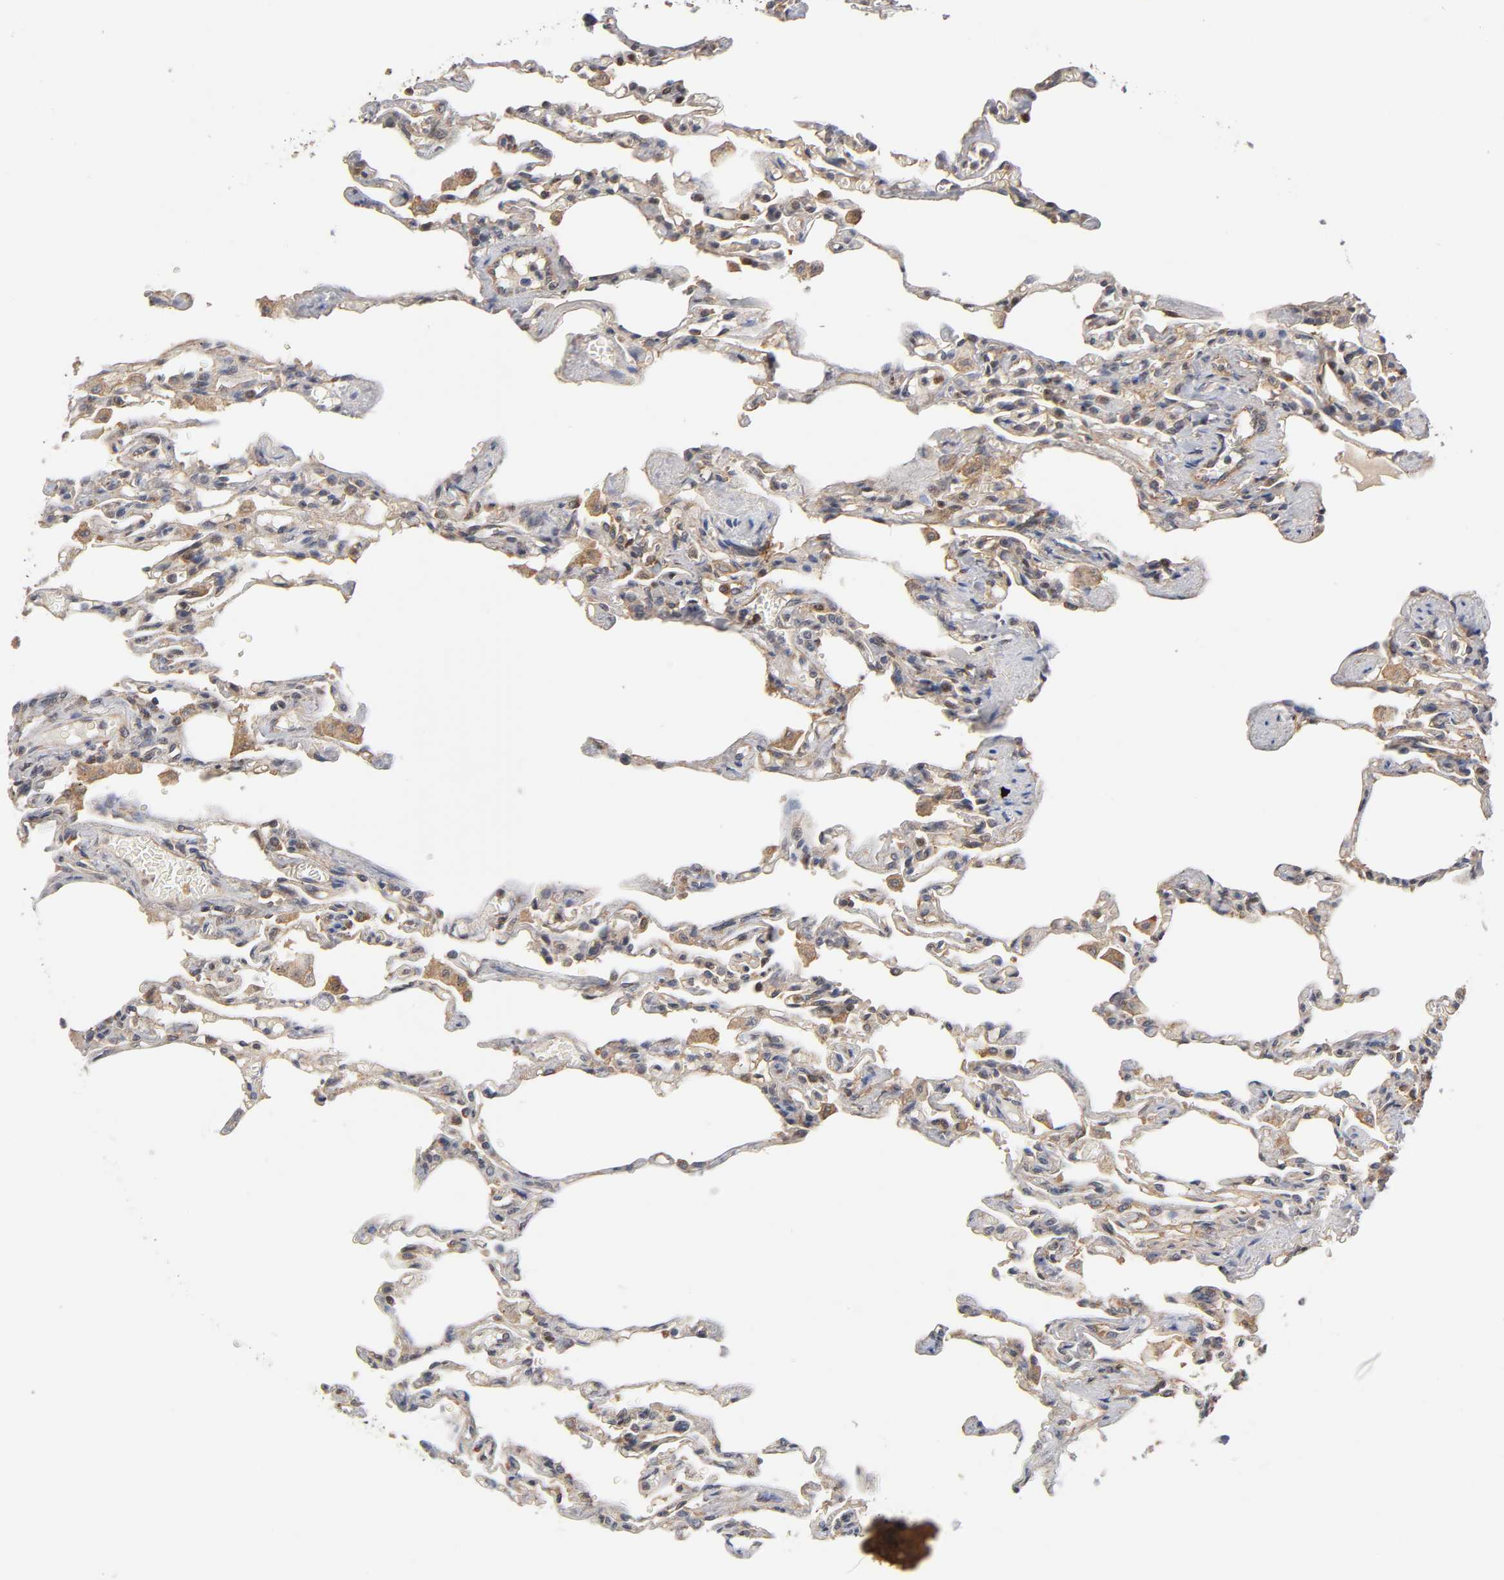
{"staining": {"intensity": "moderate", "quantity": "25%-75%", "location": "cytoplasmic/membranous"}, "tissue": "lung", "cell_type": "Alveolar cells", "image_type": "normal", "snomed": [{"axis": "morphology", "description": "Normal tissue, NOS"}, {"axis": "topography", "description": "Lung"}], "caption": "Moderate cytoplasmic/membranous expression for a protein is seen in about 25%-75% of alveolar cells of benign lung using immunohistochemistry.", "gene": "PAFAH1B1", "patient": {"sex": "male", "age": 21}}